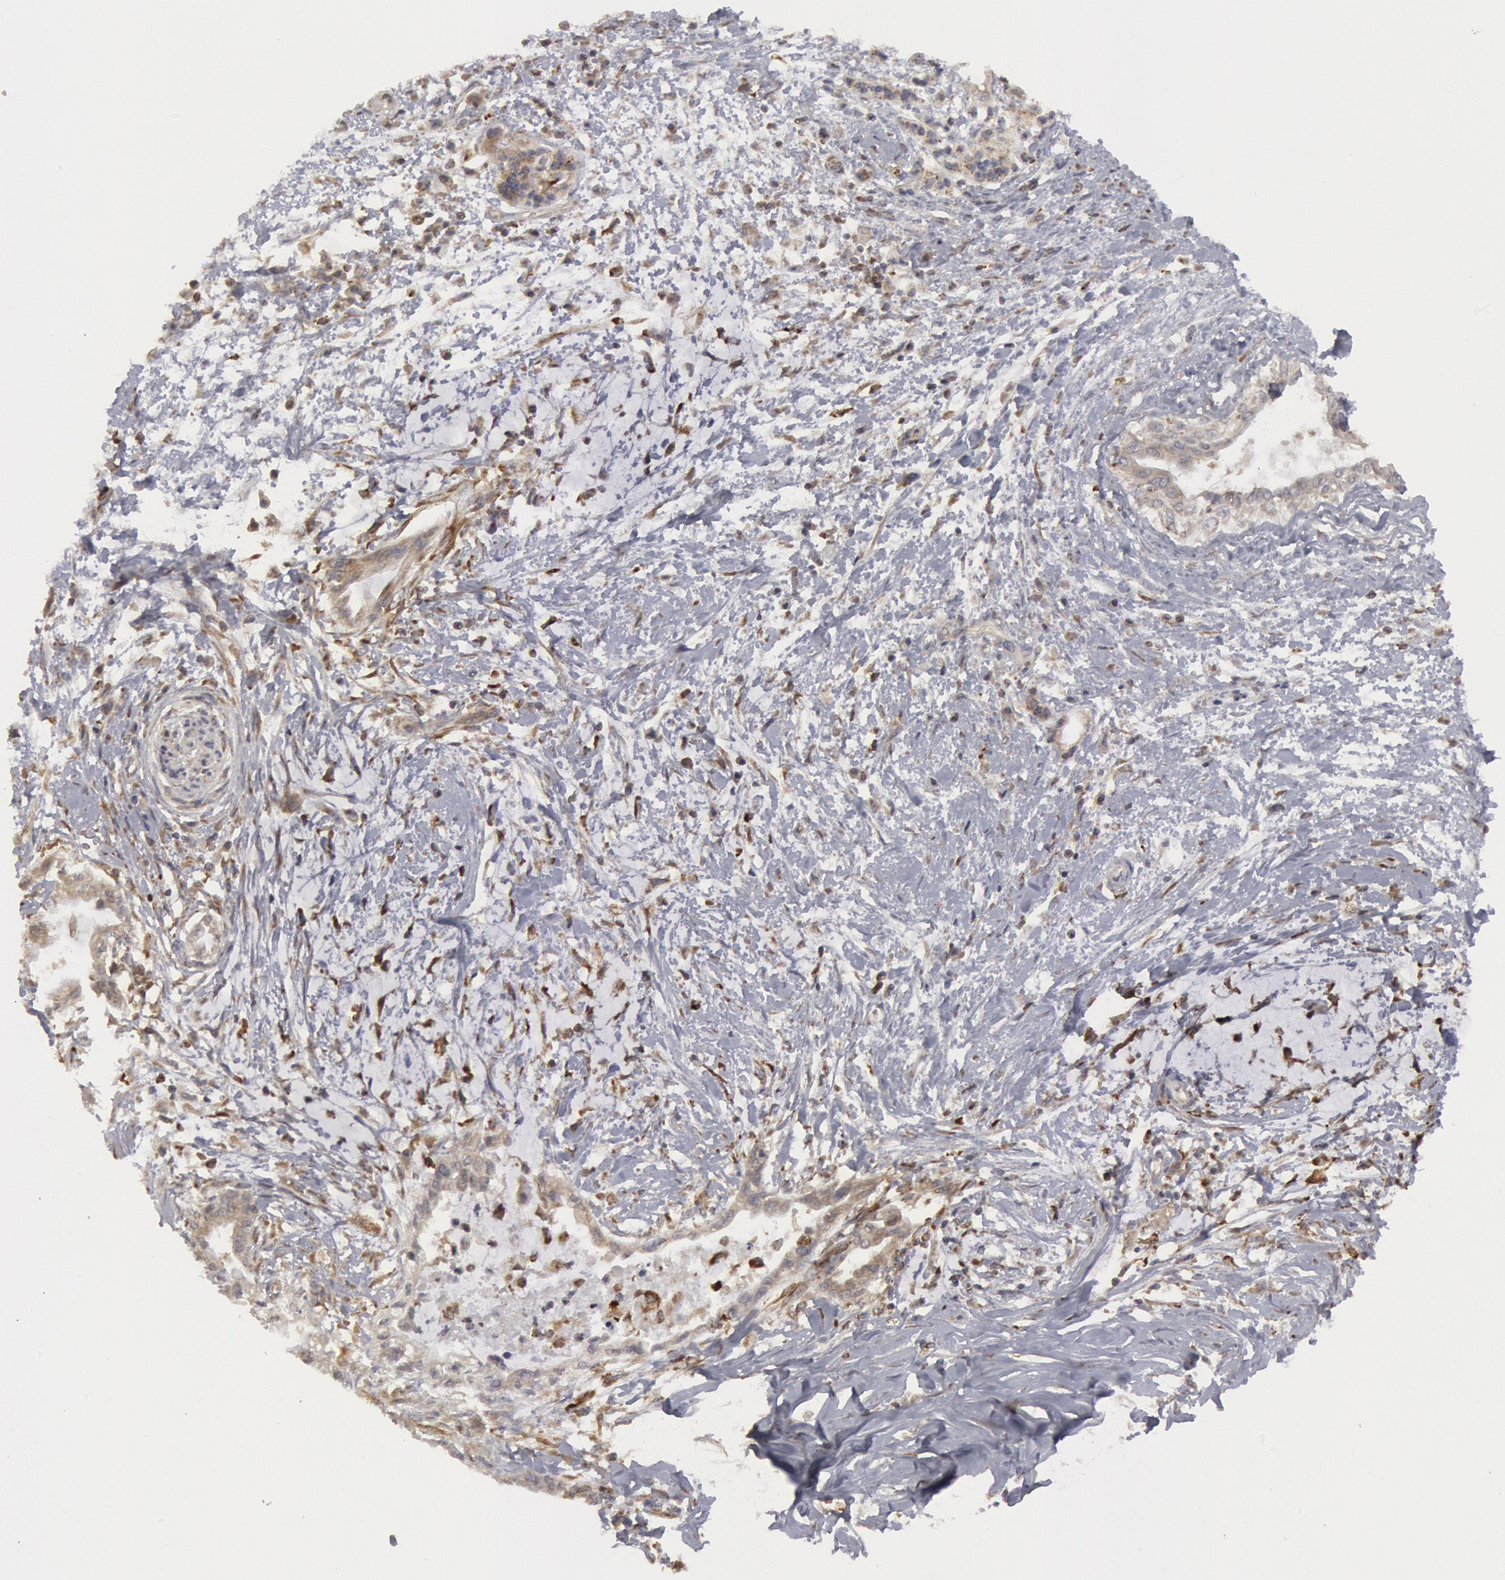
{"staining": {"intensity": "negative", "quantity": "none", "location": "none"}, "tissue": "pancreatic cancer", "cell_type": "Tumor cells", "image_type": "cancer", "snomed": [{"axis": "morphology", "description": "Adenocarcinoma, NOS"}, {"axis": "topography", "description": "Pancreas"}], "caption": "Human pancreatic cancer stained for a protein using IHC demonstrates no staining in tumor cells.", "gene": "OSBPL8", "patient": {"sex": "female", "age": 64}}